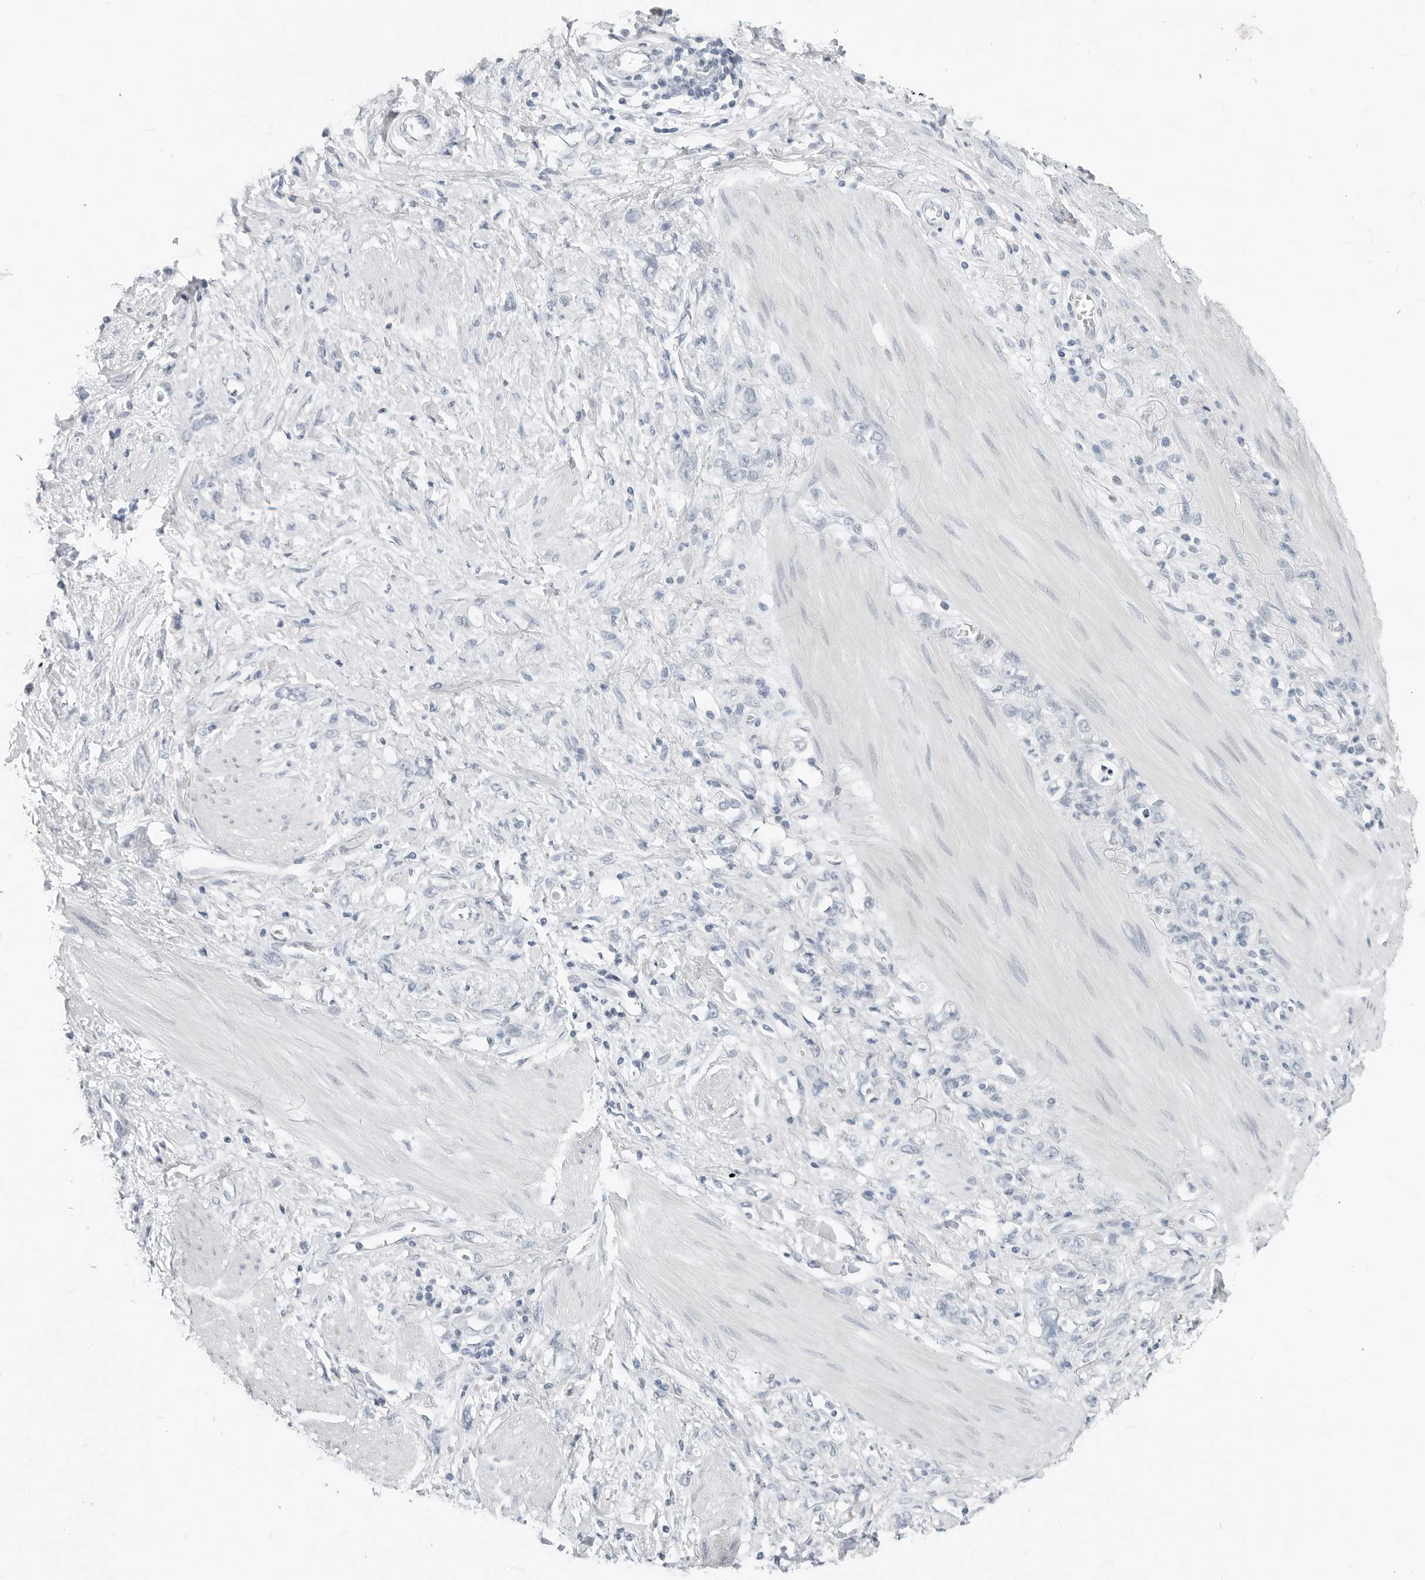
{"staining": {"intensity": "negative", "quantity": "none", "location": "none"}, "tissue": "stomach cancer", "cell_type": "Tumor cells", "image_type": "cancer", "snomed": [{"axis": "morphology", "description": "Adenocarcinoma, NOS"}, {"axis": "topography", "description": "Stomach"}], "caption": "Immunohistochemistry of stomach cancer (adenocarcinoma) reveals no staining in tumor cells.", "gene": "XIRP1", "patient": {"sex": "female", "age": 76}}